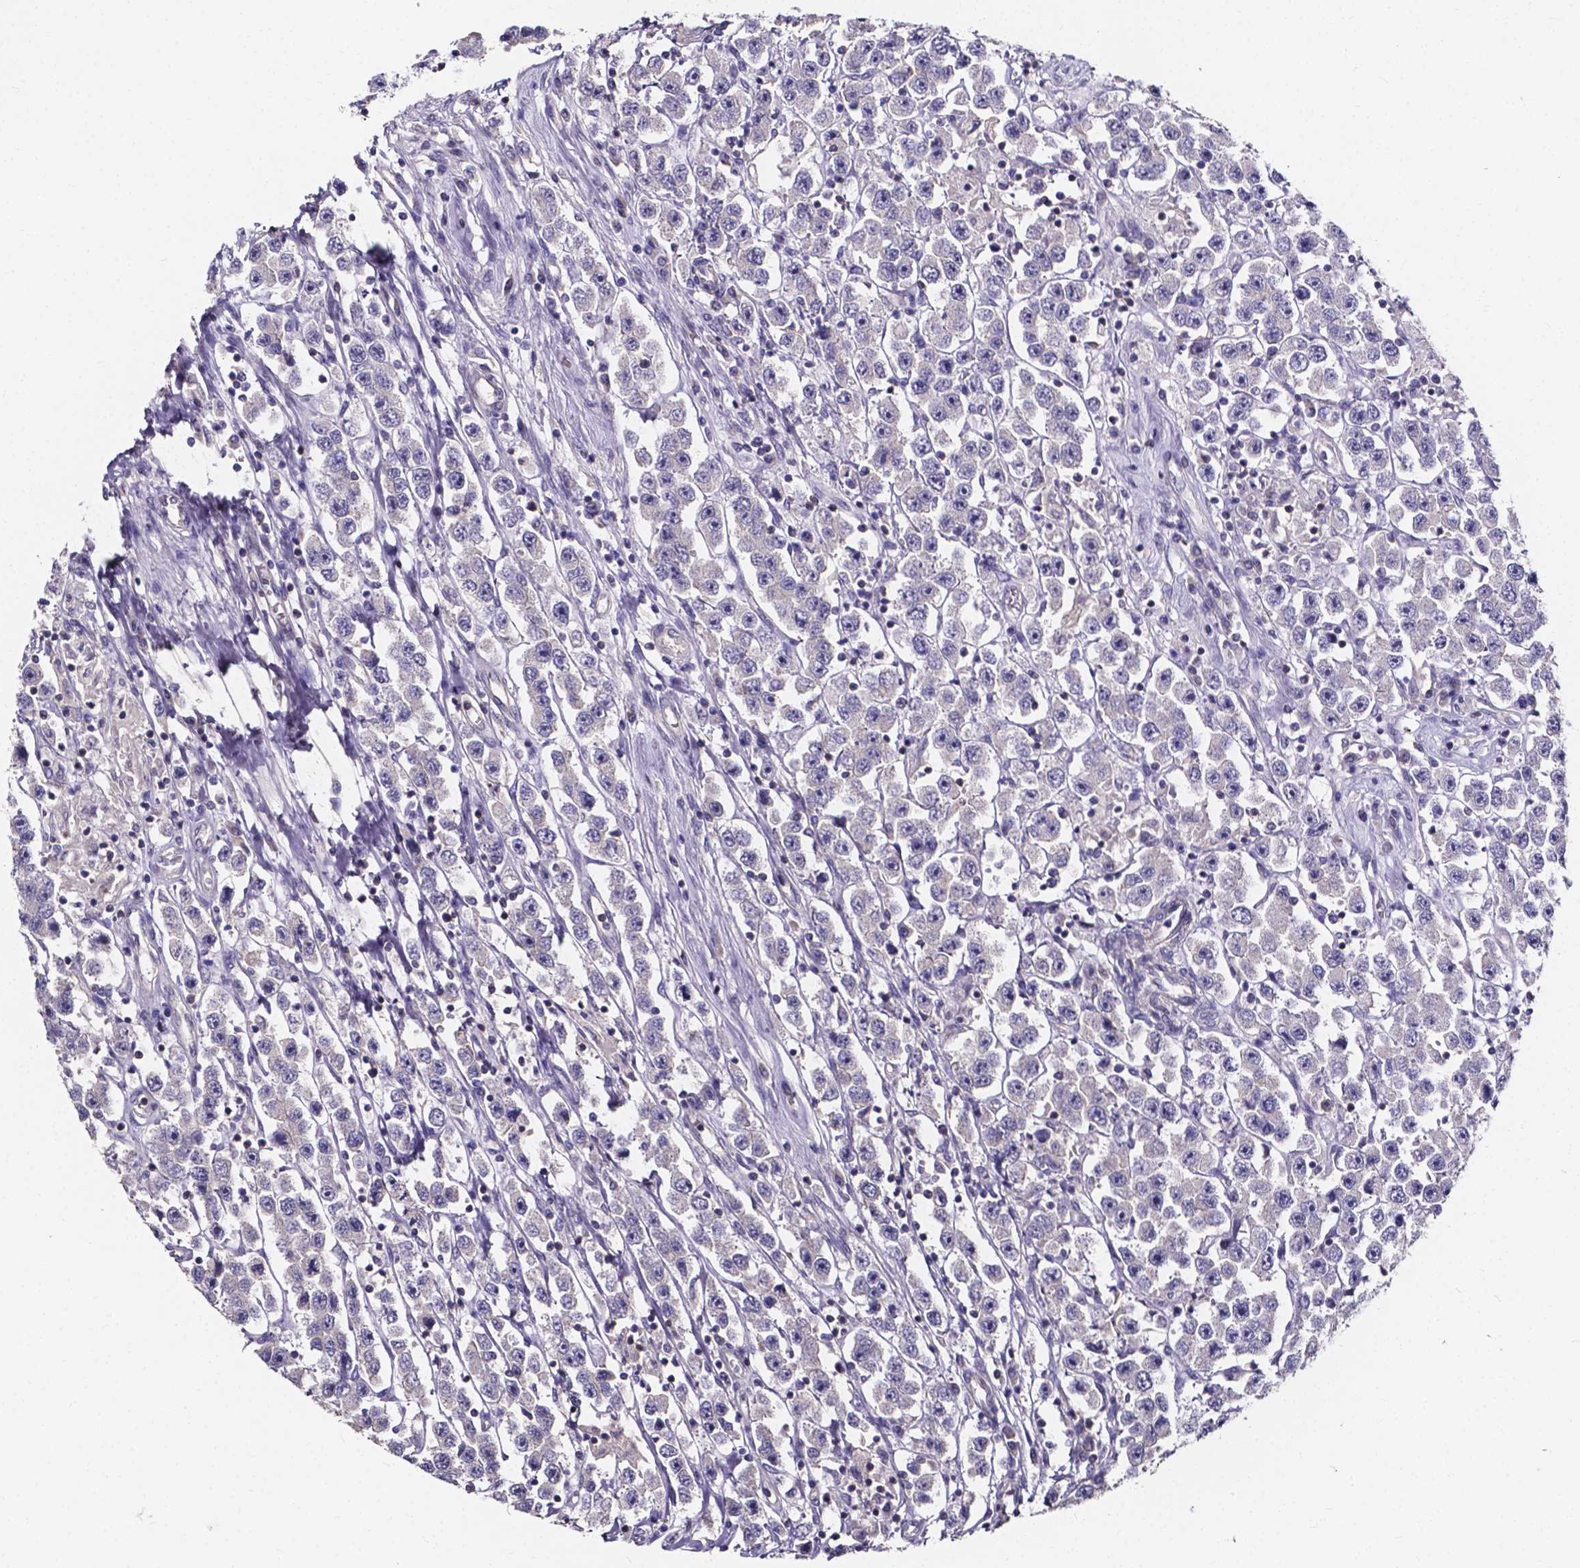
{"staining": {"intensity": "negative", "quantity": "none", "location": "none"}, "tissue": "testis cancer", "cell_type": "Tumor cells", "image_type": "cancer", "snomed": [{"axis": "morphology", "description": "Seminoma, NOS"}, {"axis": "topography", "description": "Testis"}], "caption": "This is an immunohistochemistry image of human testis cancer. There is no expression in tumor cells.", "gene": "THEMIS", "patient": {"sex": "male", "age": 45}}